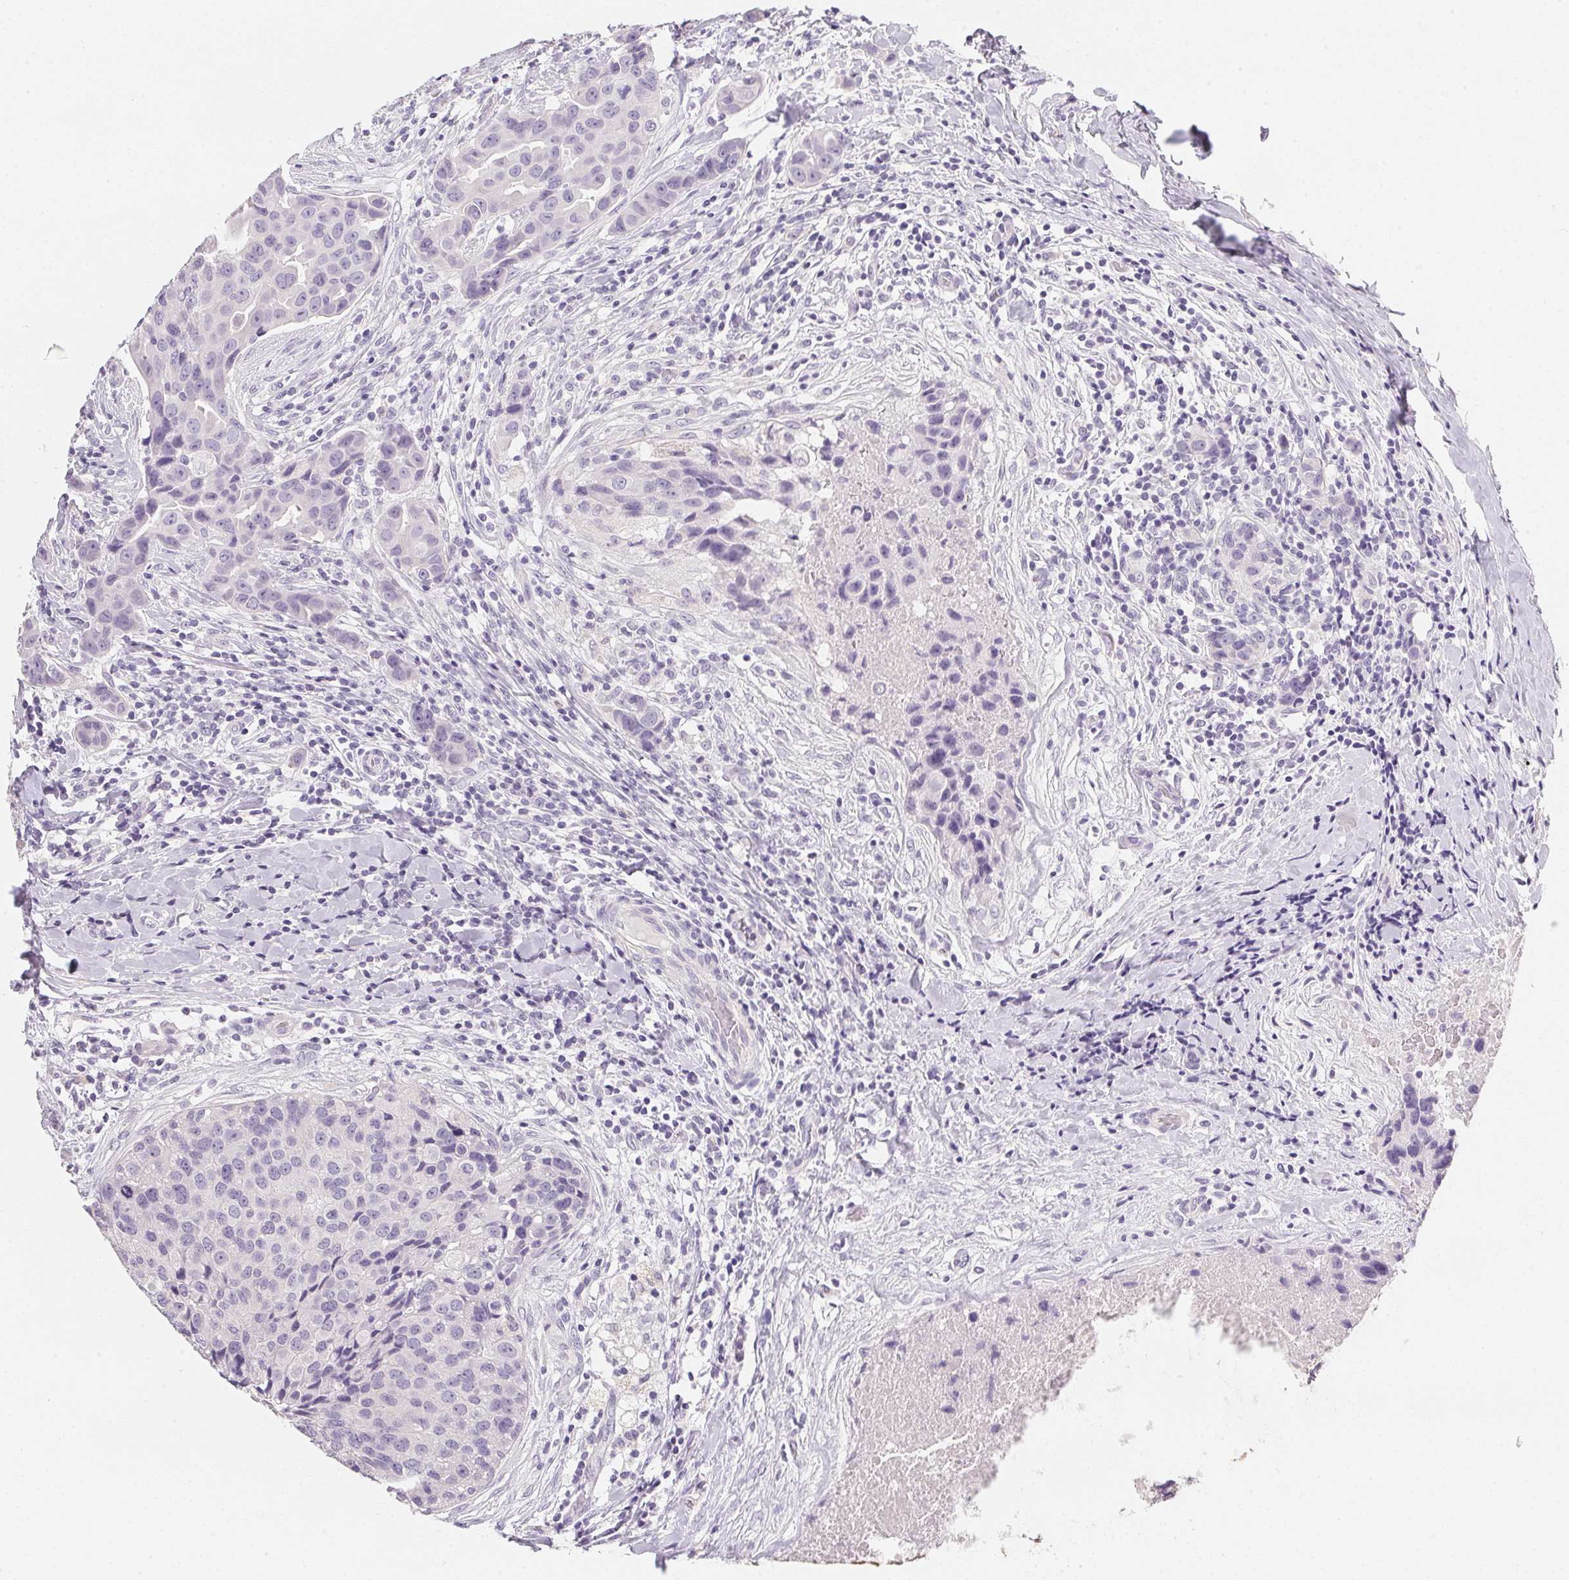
{"staining": {"intensity": "negative", "quantity": "none", "location": "none"}, "tissue": "breast cancer", "cell_type": "Tumor cells", "image_type": "cancer", "snomed": [{"axis": "morphology", "description": "Duct carcinoma"}, {"axis": "topography", "description": "Breast"}], "caption": "An image of human infiltrating ductal carcinoma (breast) is negative for staining in tumor cells.", "gene": "ACP3", "patient": {"sex": "female", "age": 24}}